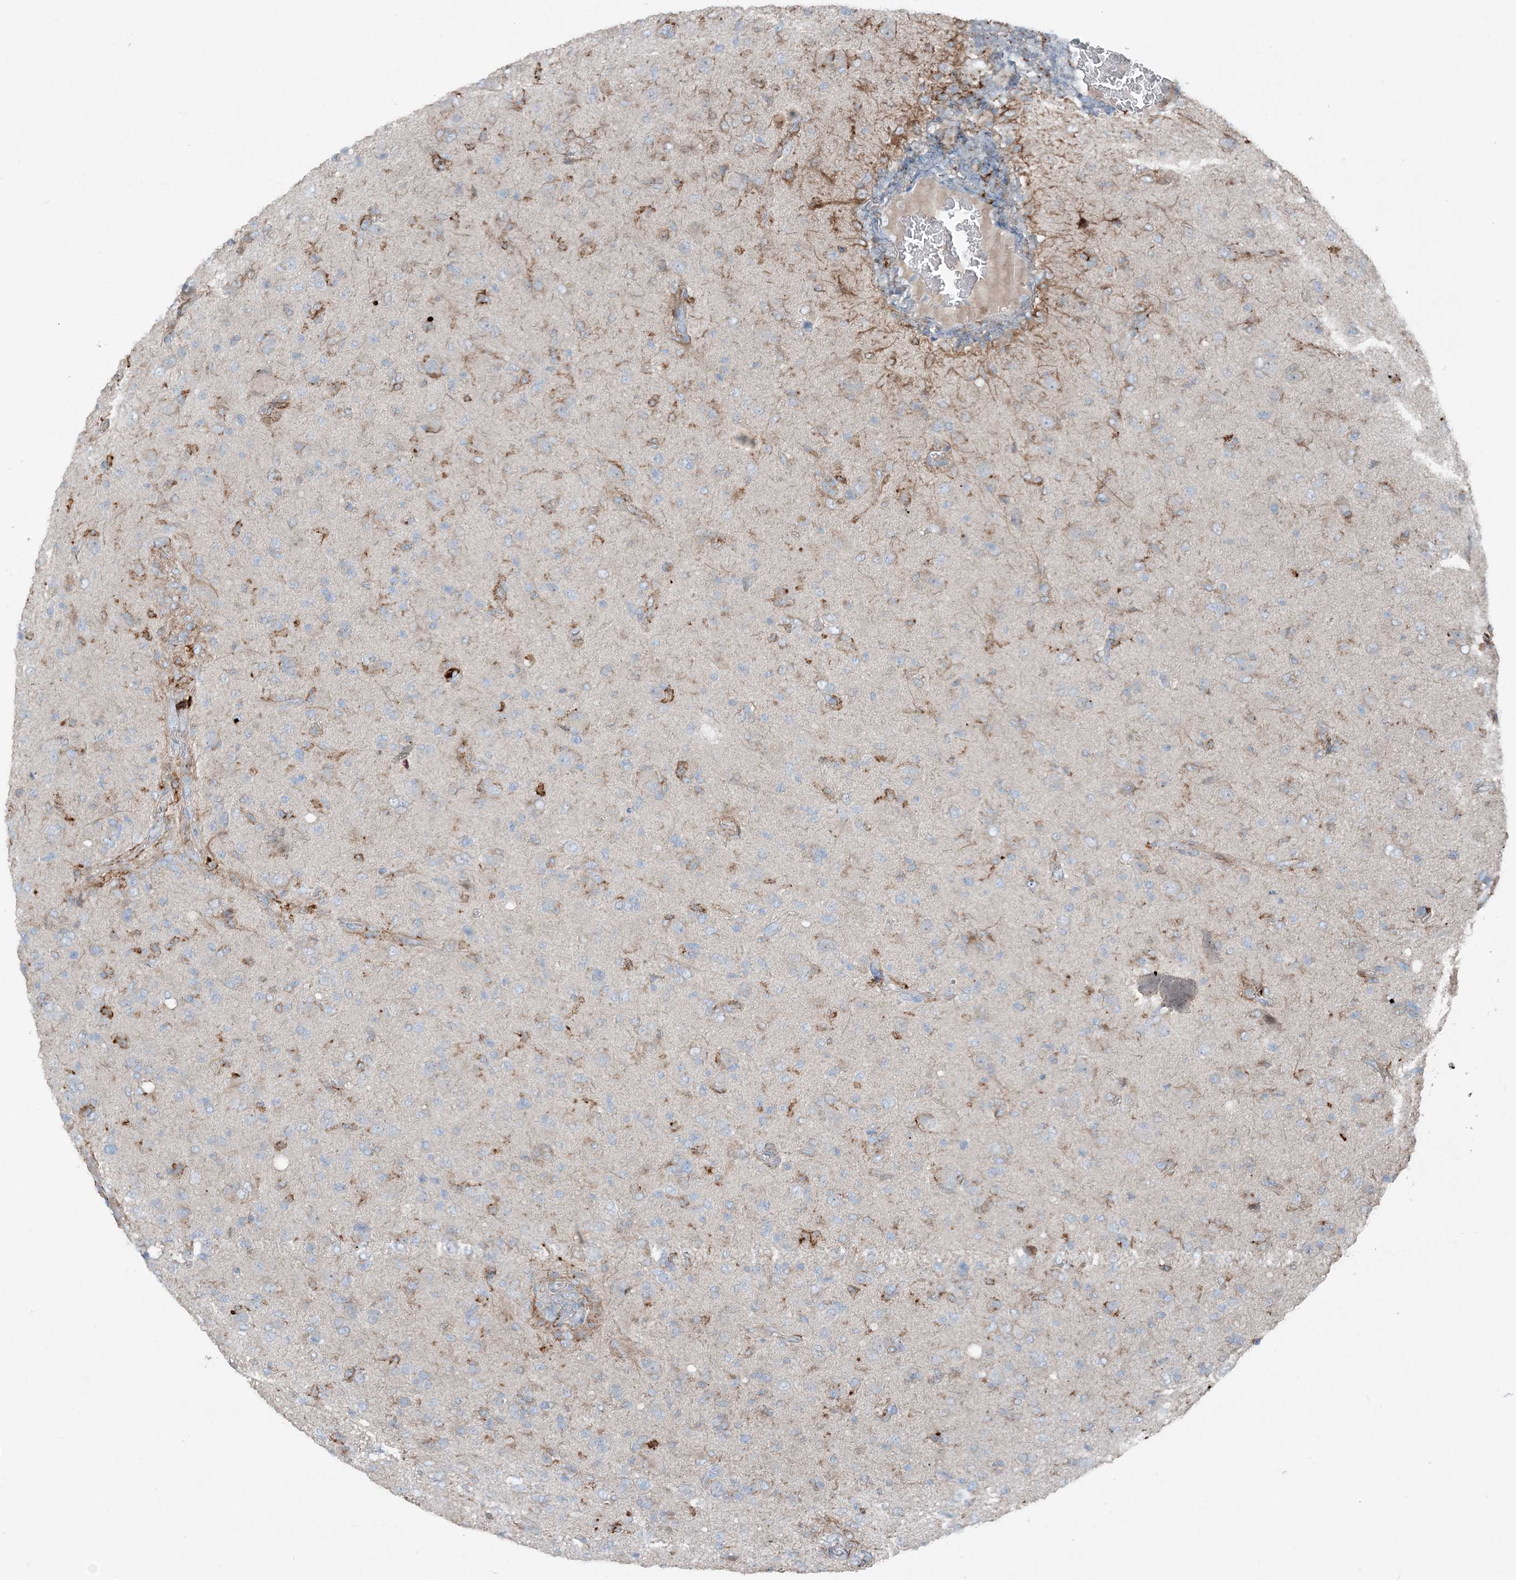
{"staining": {"intensity": "negative", "quantity": "none", "location": "none"}, "tissue": "glioma", "cell_type": "Tumor cells", "image_type": "cancer", "snomed": [{"axis": "morphology", "description": "Glioma, malignant, High grade"}, {"axis": "topography", "description": "Brain"}], "caption": "IHC histopathology image of human malignant glioma (high-grade) stained for a protein (brown), which exhibits no positivity in tumor cells.", "gene": "KY", "patient": {"sex": "female", "age": 57}}